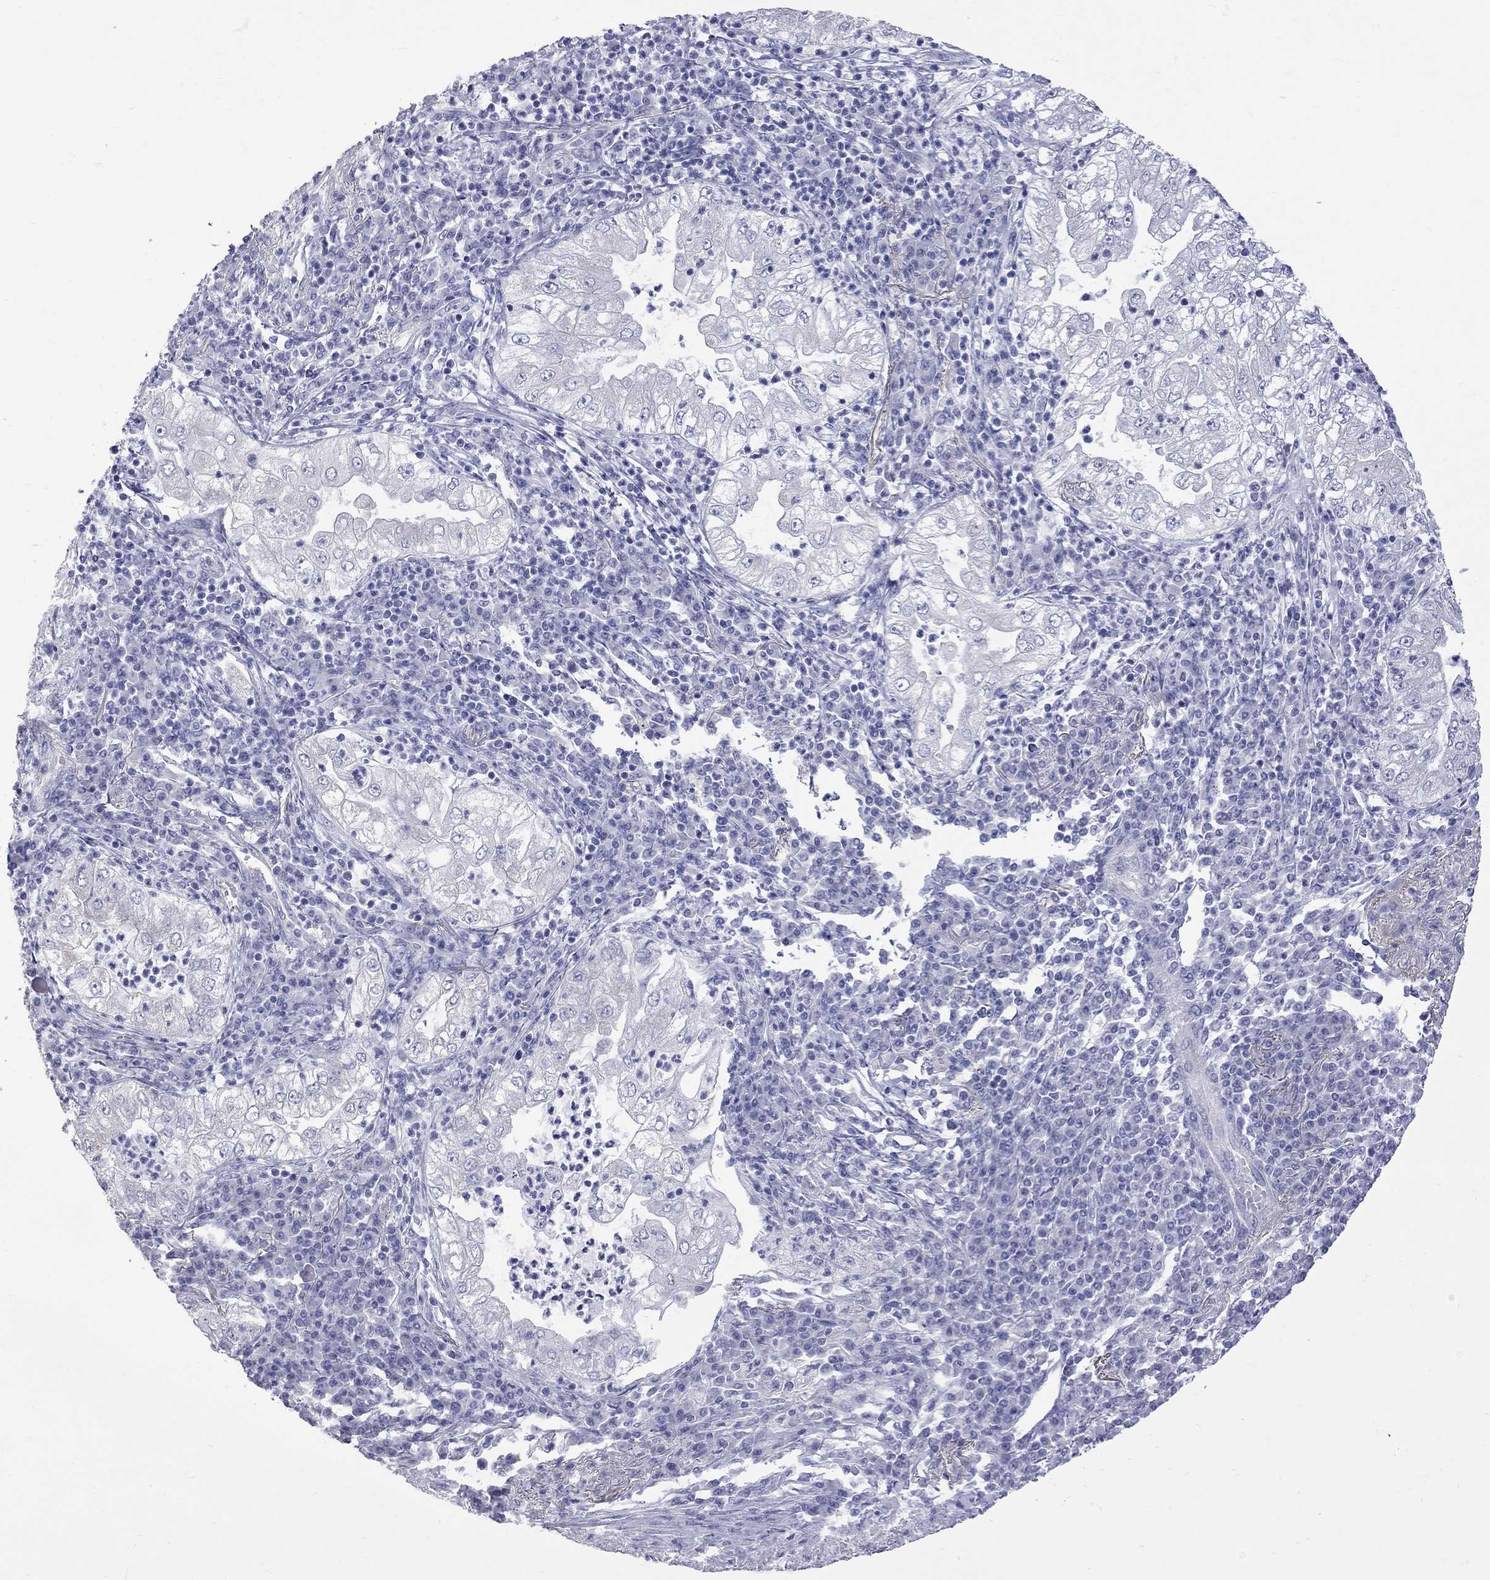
{"staining": {"intensity": "negative", "quantity": "none", "location": "none"}, "tissue": "lung cancer", "cell_type": "Tumor cells", "image_type": "cancer", "snomed": [{"axis": "morphology", "description": "Adenocarcinoma, NOS"}, {"axis": "topography", "description": "Lung"}], "caption": "The immunohistochemistry photomicrograph has no significant positivity in tumor cells of lung cancer tissue. The staining is performed using DAB (3,3'-diaminobenzidine) brown chromogen with nuclei counter-stained in using hematoxylin.", "gene": "KCND2", "patient": {"sex": "female", "age": 73}}